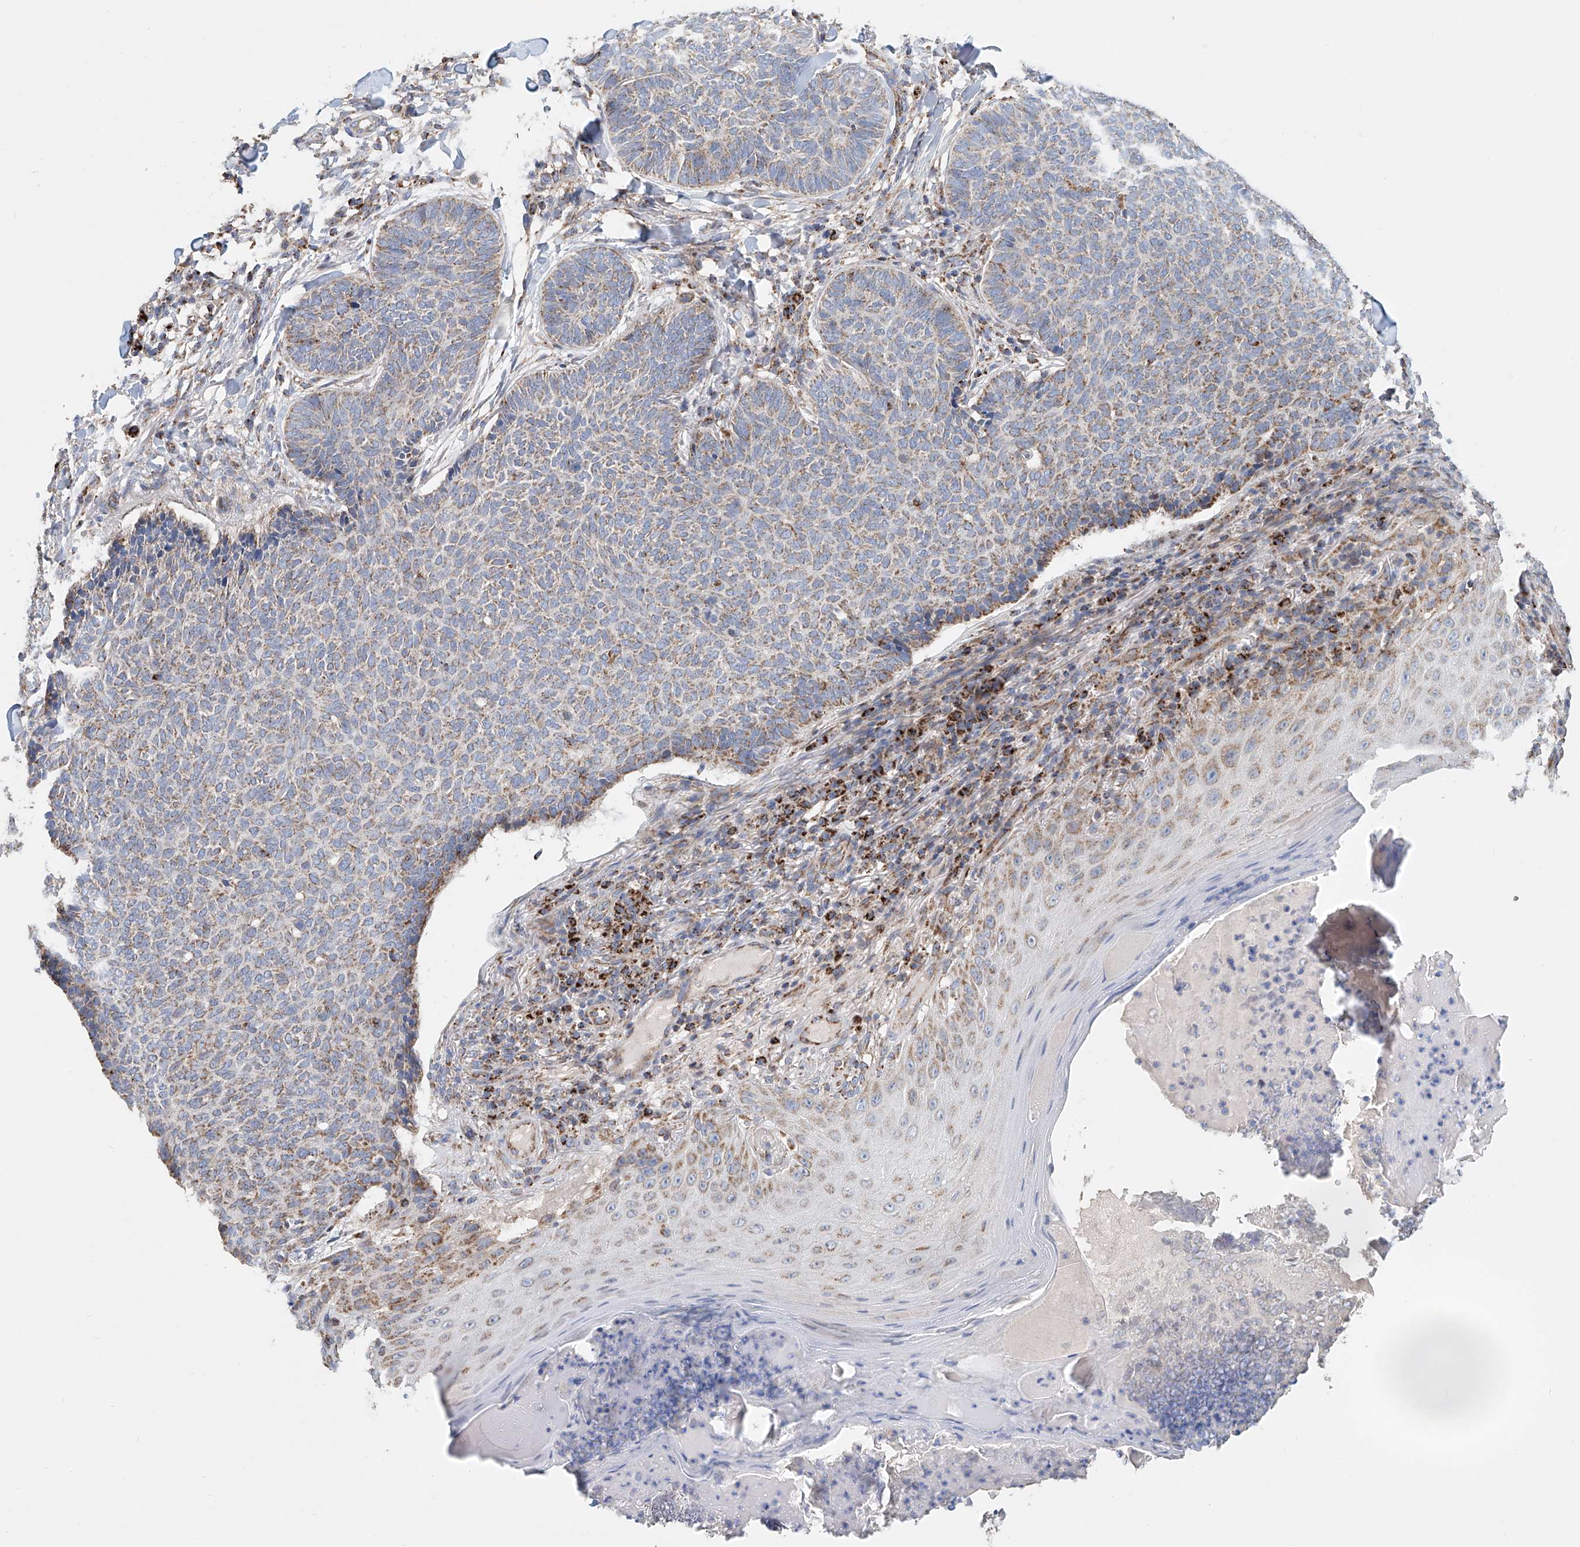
{"staining": {"intensity": "weak", "quantity": ">75%", "location": "cytoplasmic/membranous"}, "tissue": "skin cancer", "cell_type": "Tumor cells", "image_type": "cancer", "snomed": [{"axis": "morphology", "description": "Normal tissue, NOS"}, {"axis": "morphology", "description": "Basal cell carcinoma"}, {"axis": "topography", "description": "Skin"}], "caption": "DAB immunohistochemical staining of basal cell carcinoma (skin) shows weak cytoplasmic/membranous protein positivity in about >75% of tumor cells.", "gene": "MCL1", "patient": {"sex": "male", "age": 50}}